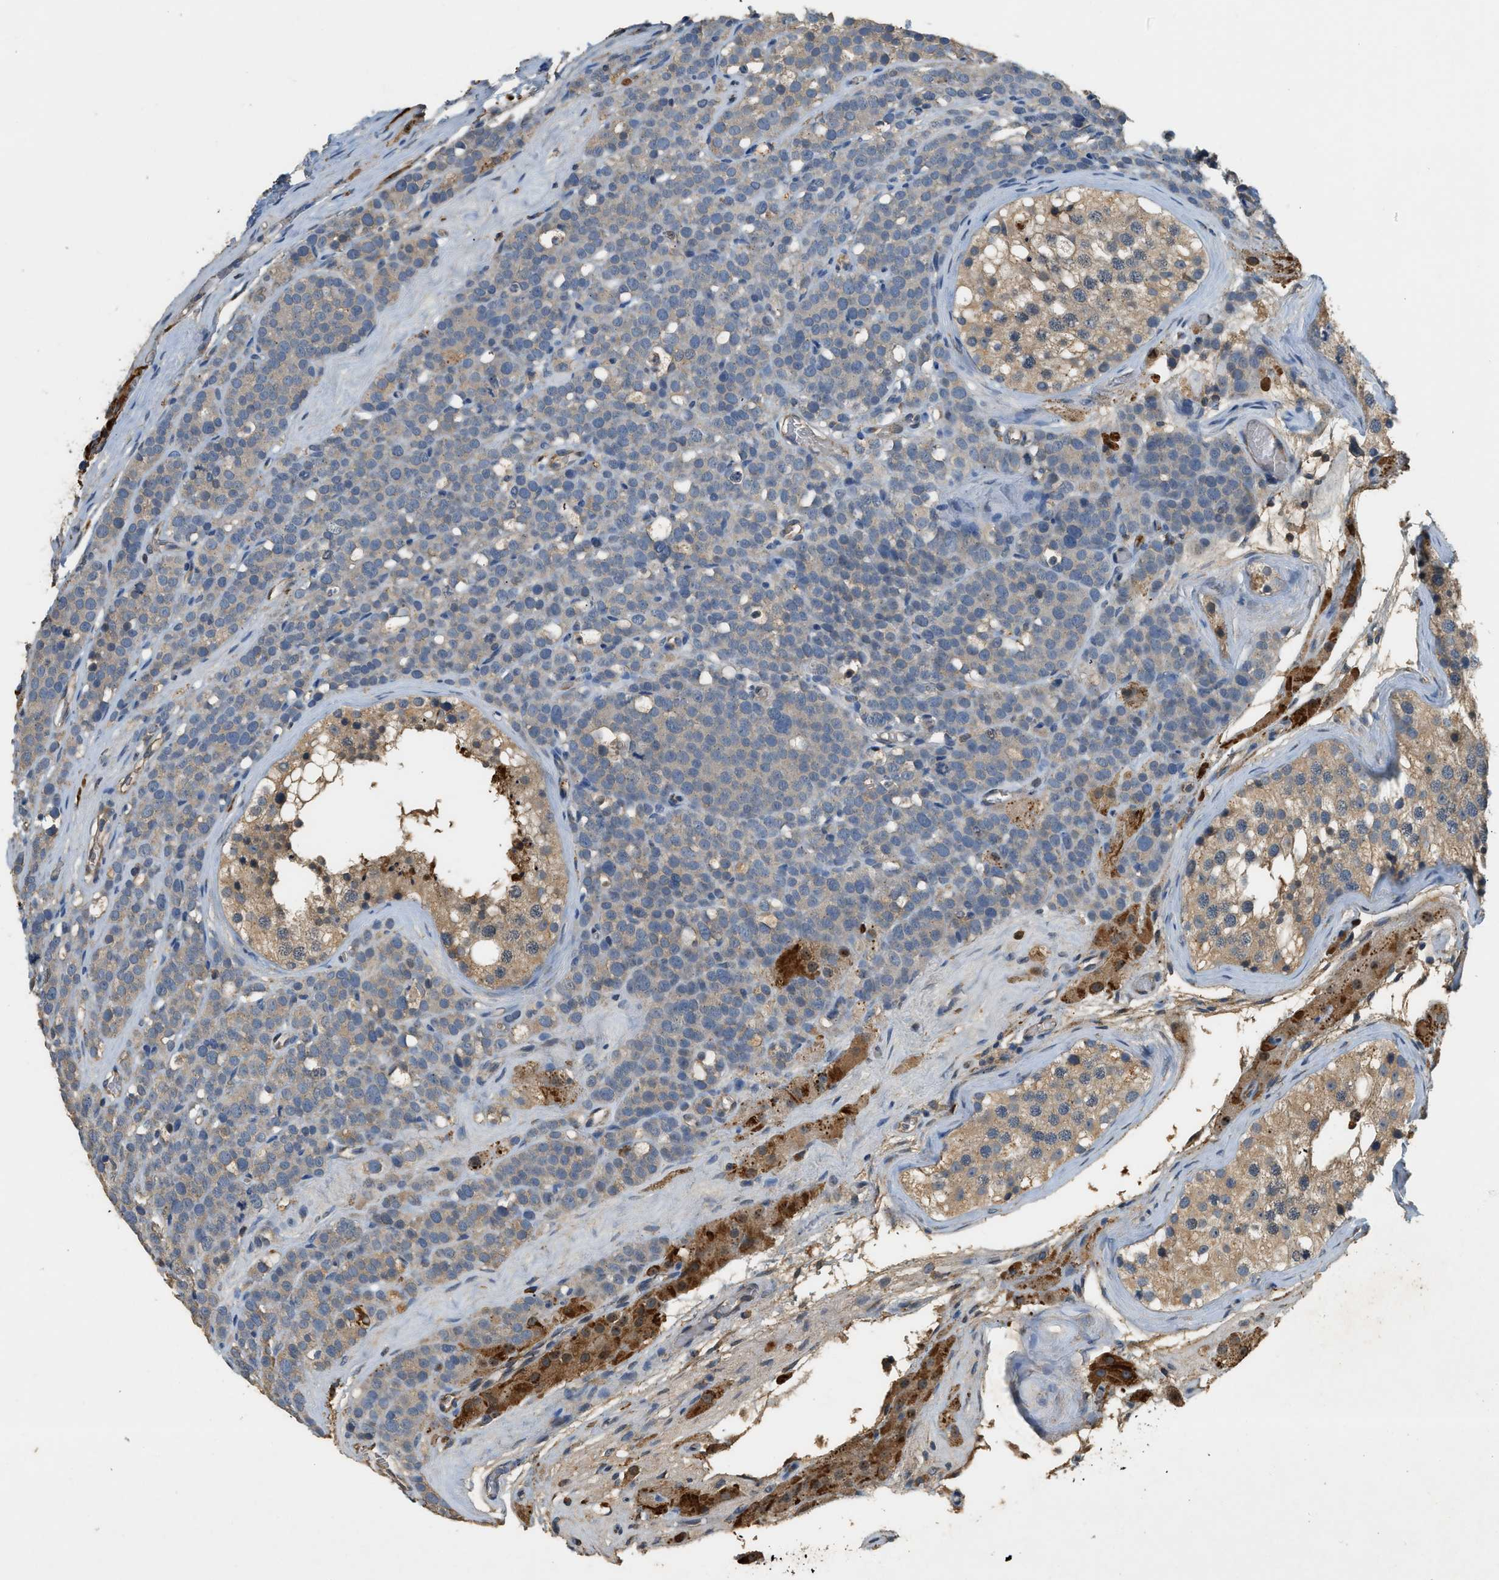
{"staining": {"intensity": "weak", "quantity": ">75%", "location": "cytoplasmic/membranous"}, "tissue": "testis cancer", "cell_type": "Tumor cells", "image_type": "cancer", "snomed": [{"axis": "morphology", "description": "Seminoma, NOS"}, {"axis": "topography", "description": "Testis"}], "caption": "Testis seminoma was stained to show a protein in brown. There is low levels of weak cytoplasmic/membranous positivity in approximately >75% of tumor cells. (Brightfield microscopy of DAB IHC at high magnification).", "gene": "CFLAR", "patient": {"sex": "male", "age": 71}}